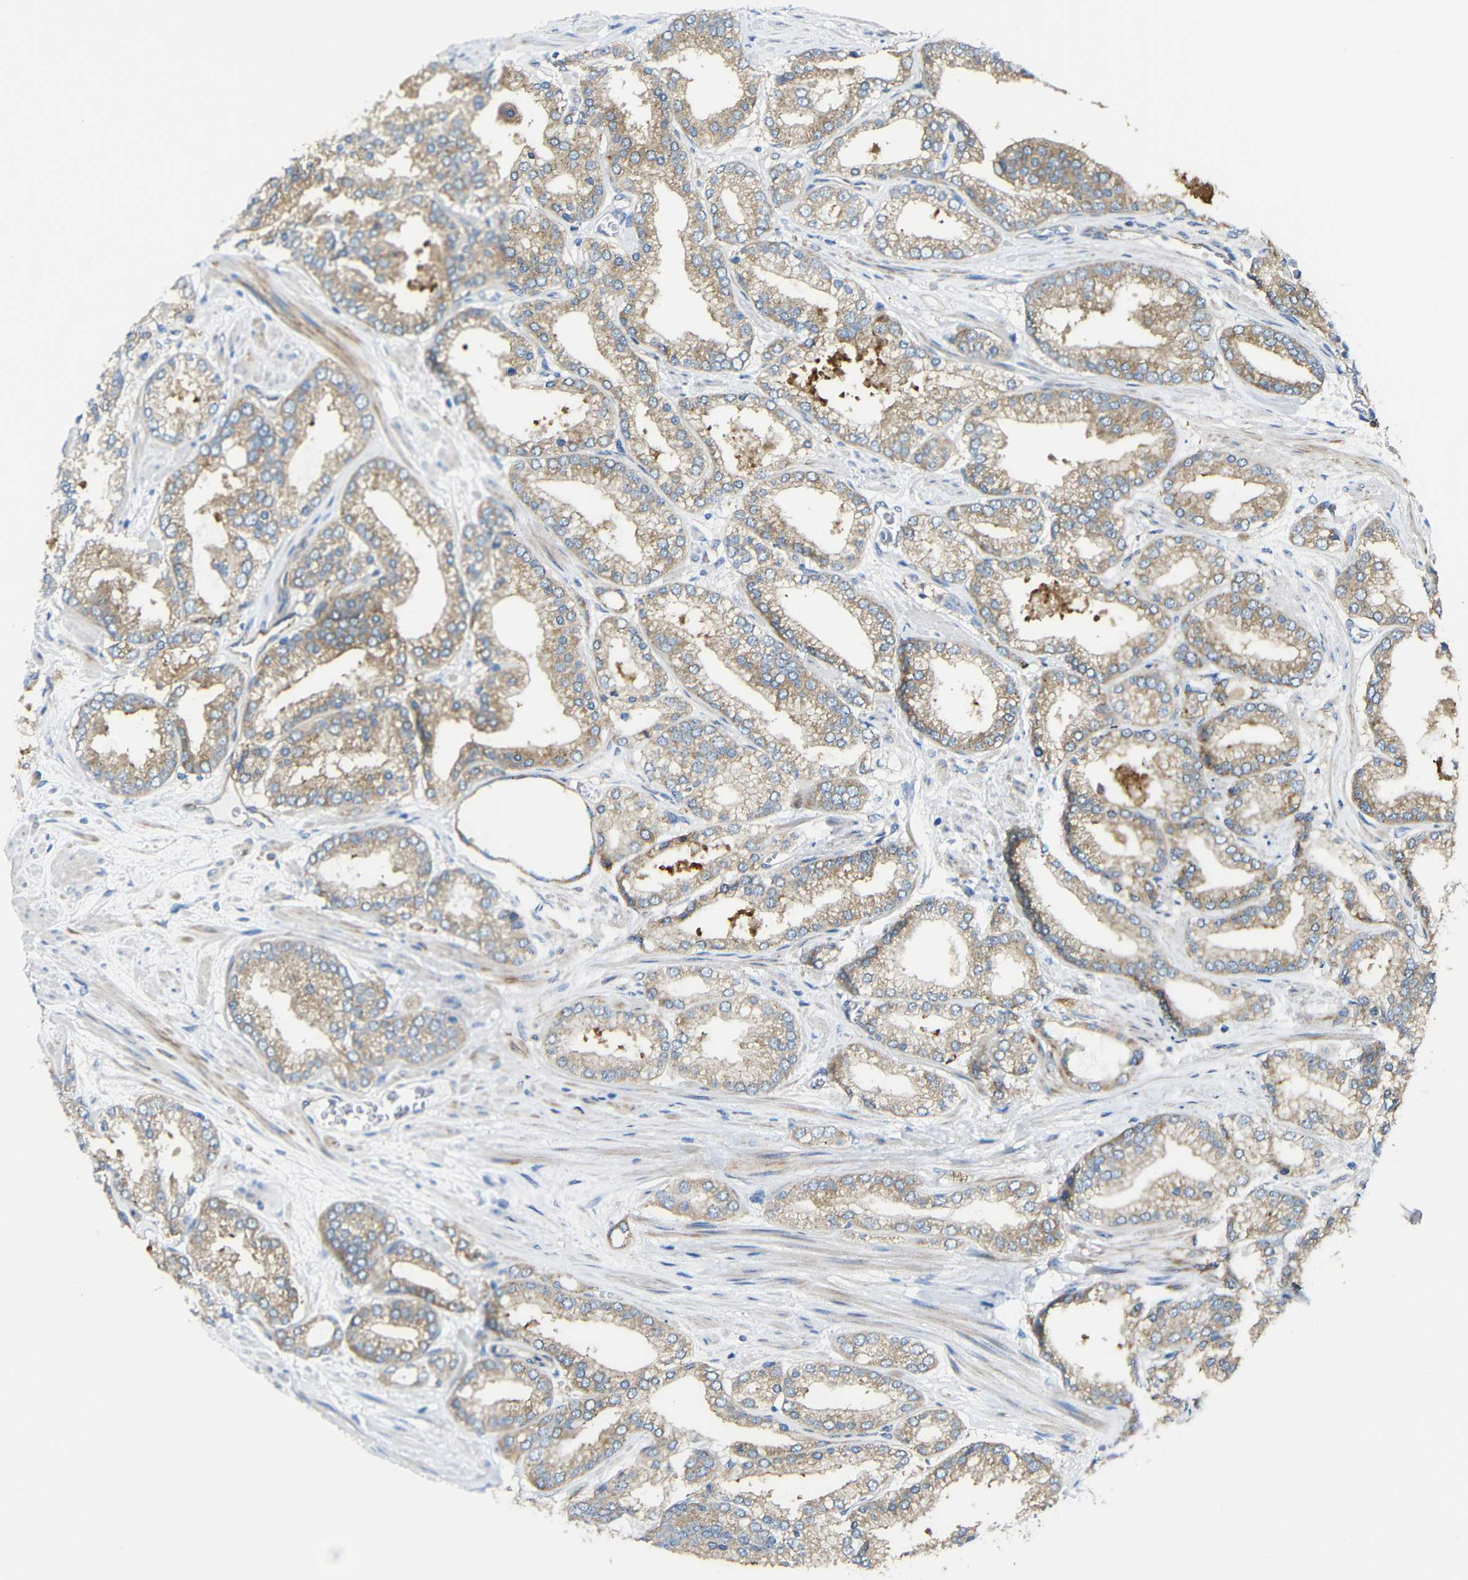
{"staining": {"intensity": "weak", "quantity": ">75%", "location": "cytoplasmic/membranous"}, "tissue": "prostate cancer", "cell_type": "Tumor cells", "image_type": "cancer", "snomed": [{"axis": "morphology", "description": "Adenocarcinoma, High grade"}, {"axis": "topography", "description": "Prostate"}], "caption": "Immunohistochemistry (IHC) (DAB) staining of adenocarcinoma (high-grade) (prostate) displays weak cytoplasmic/membranous protein staining in about >75% of tumor cells.", "gene": "SYPL1", "patient": {"sex": "male", "age": 61}}